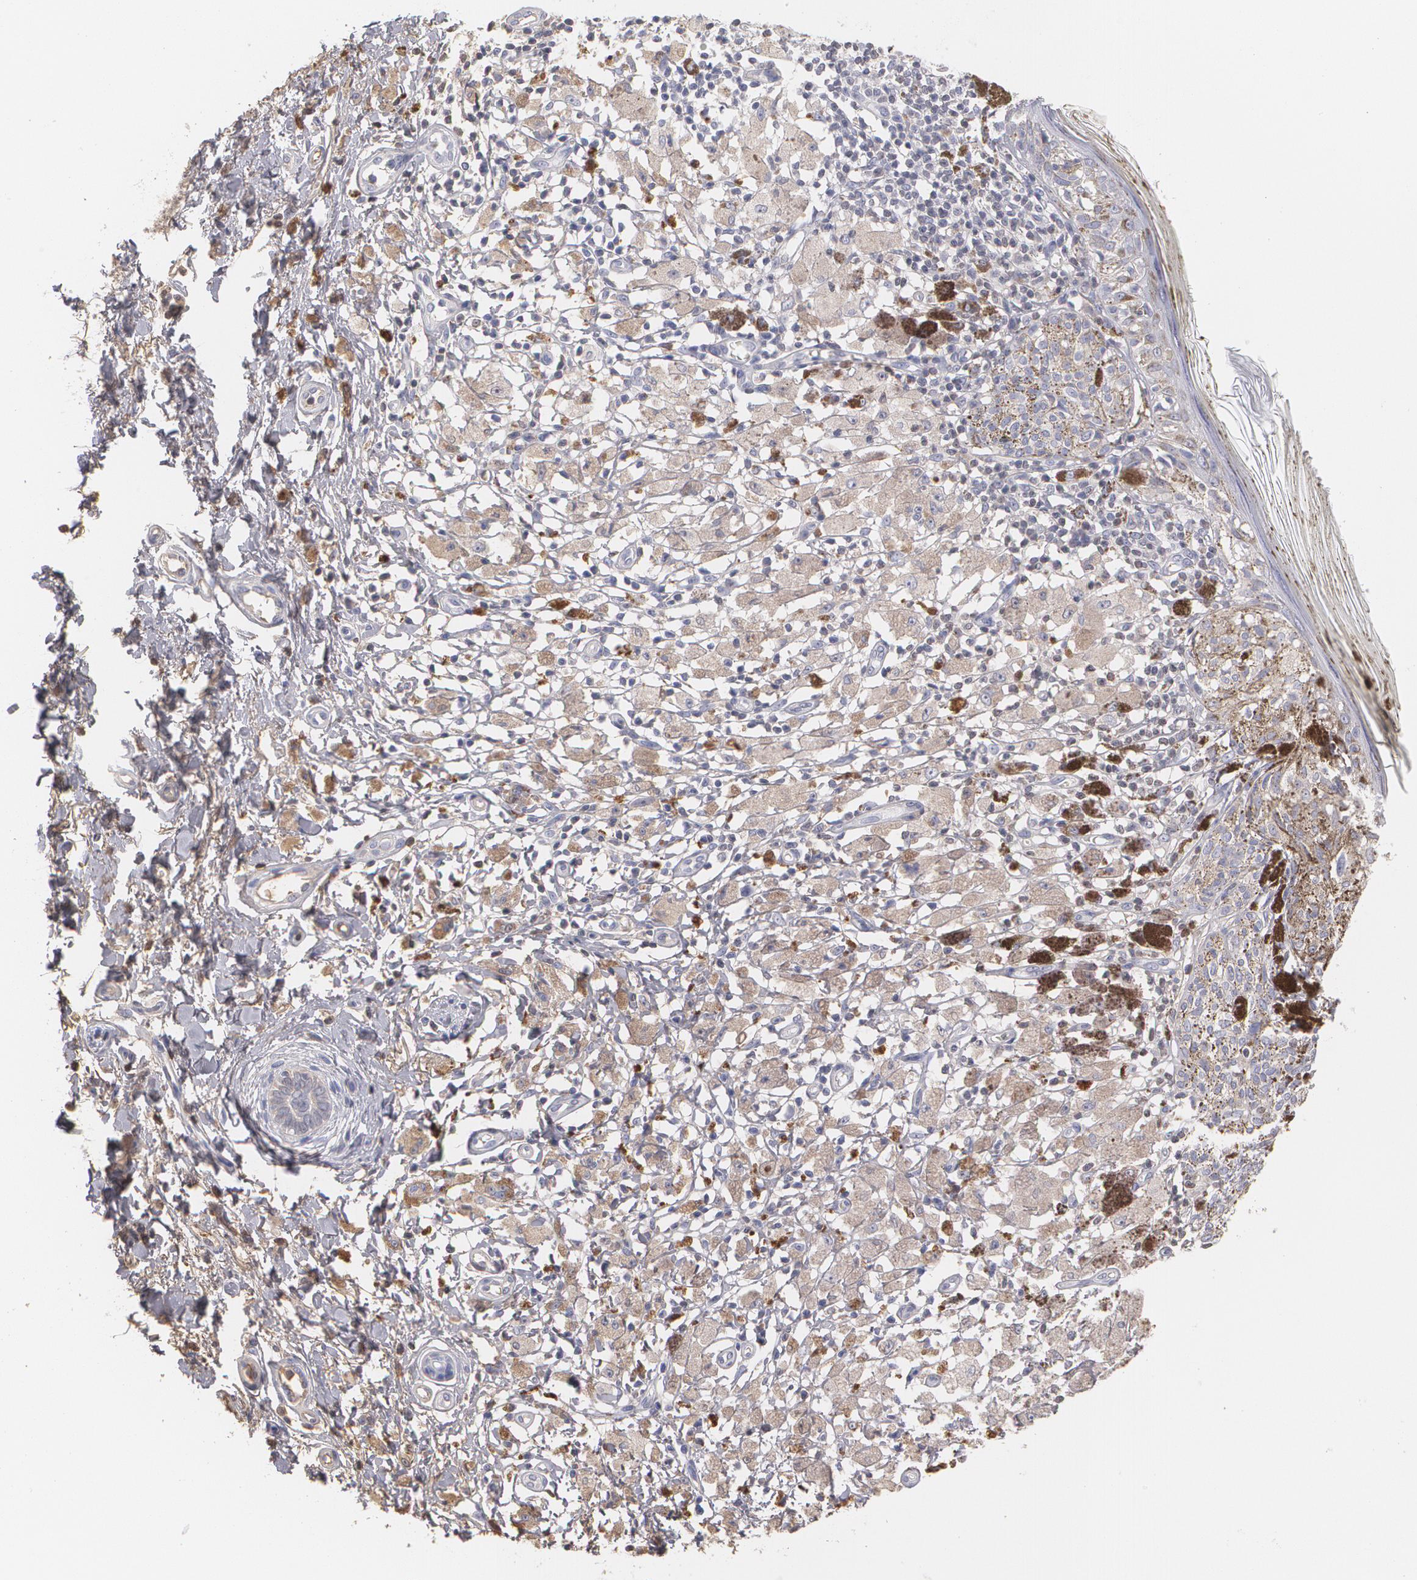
{"staining": {"intensity": "negative", "quantity": "none", "location": "none"}, "tissue": "melanoma", "cell_type": "Tumor cells", "image_type": "cancer", "snomed": [{"axis": "morphology", "description": "Malignant melanoma, NOS"}, {"axis": "topography", "description": "Skin"}], "caption": "A photomicrograph of malignant melanoma stained for a protein reveals no brown staining in tumor cells.", "gene": "SERPINA1", "patient": {"sex": "male", "age": 88}}